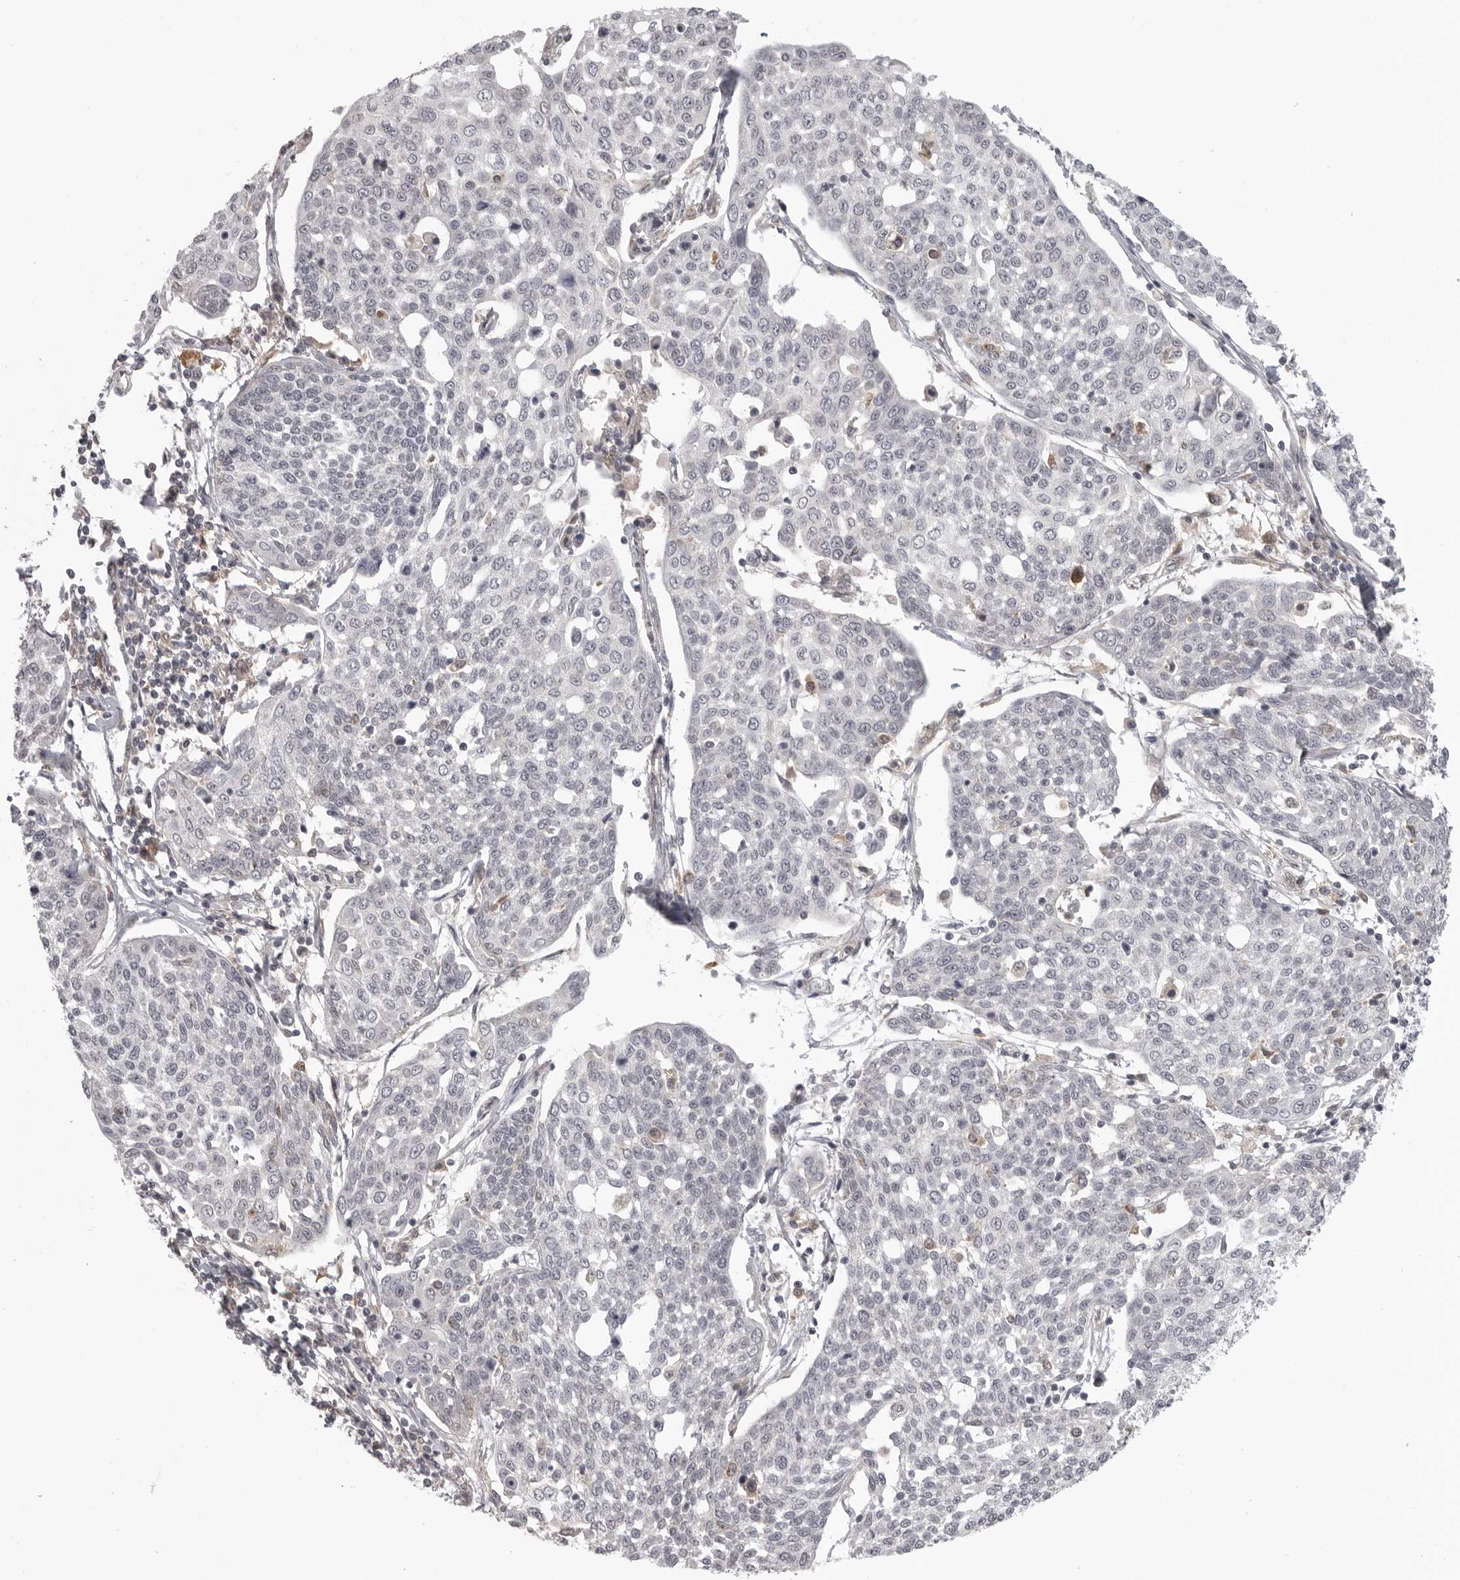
{"staining": {"intensity": "negative", "quantity": "none", "location": "none"}, "tissue": "cervical cancer", "cell_type": "Tumor cells", "image_type": "cancer", "snomed": [{"axis": "morphology", "description": "Squamous cell carcinoma, NOS"}, {"axis": "topography", "description": "Cervix"}], "caption": "Immunohistochemistry (IHC) image of human cervical cancer stained for a protein (brown), which displays no staining in tumor cells.", "gene": "IFNGR1", "patient": {"sex": "female", "age": 34}}